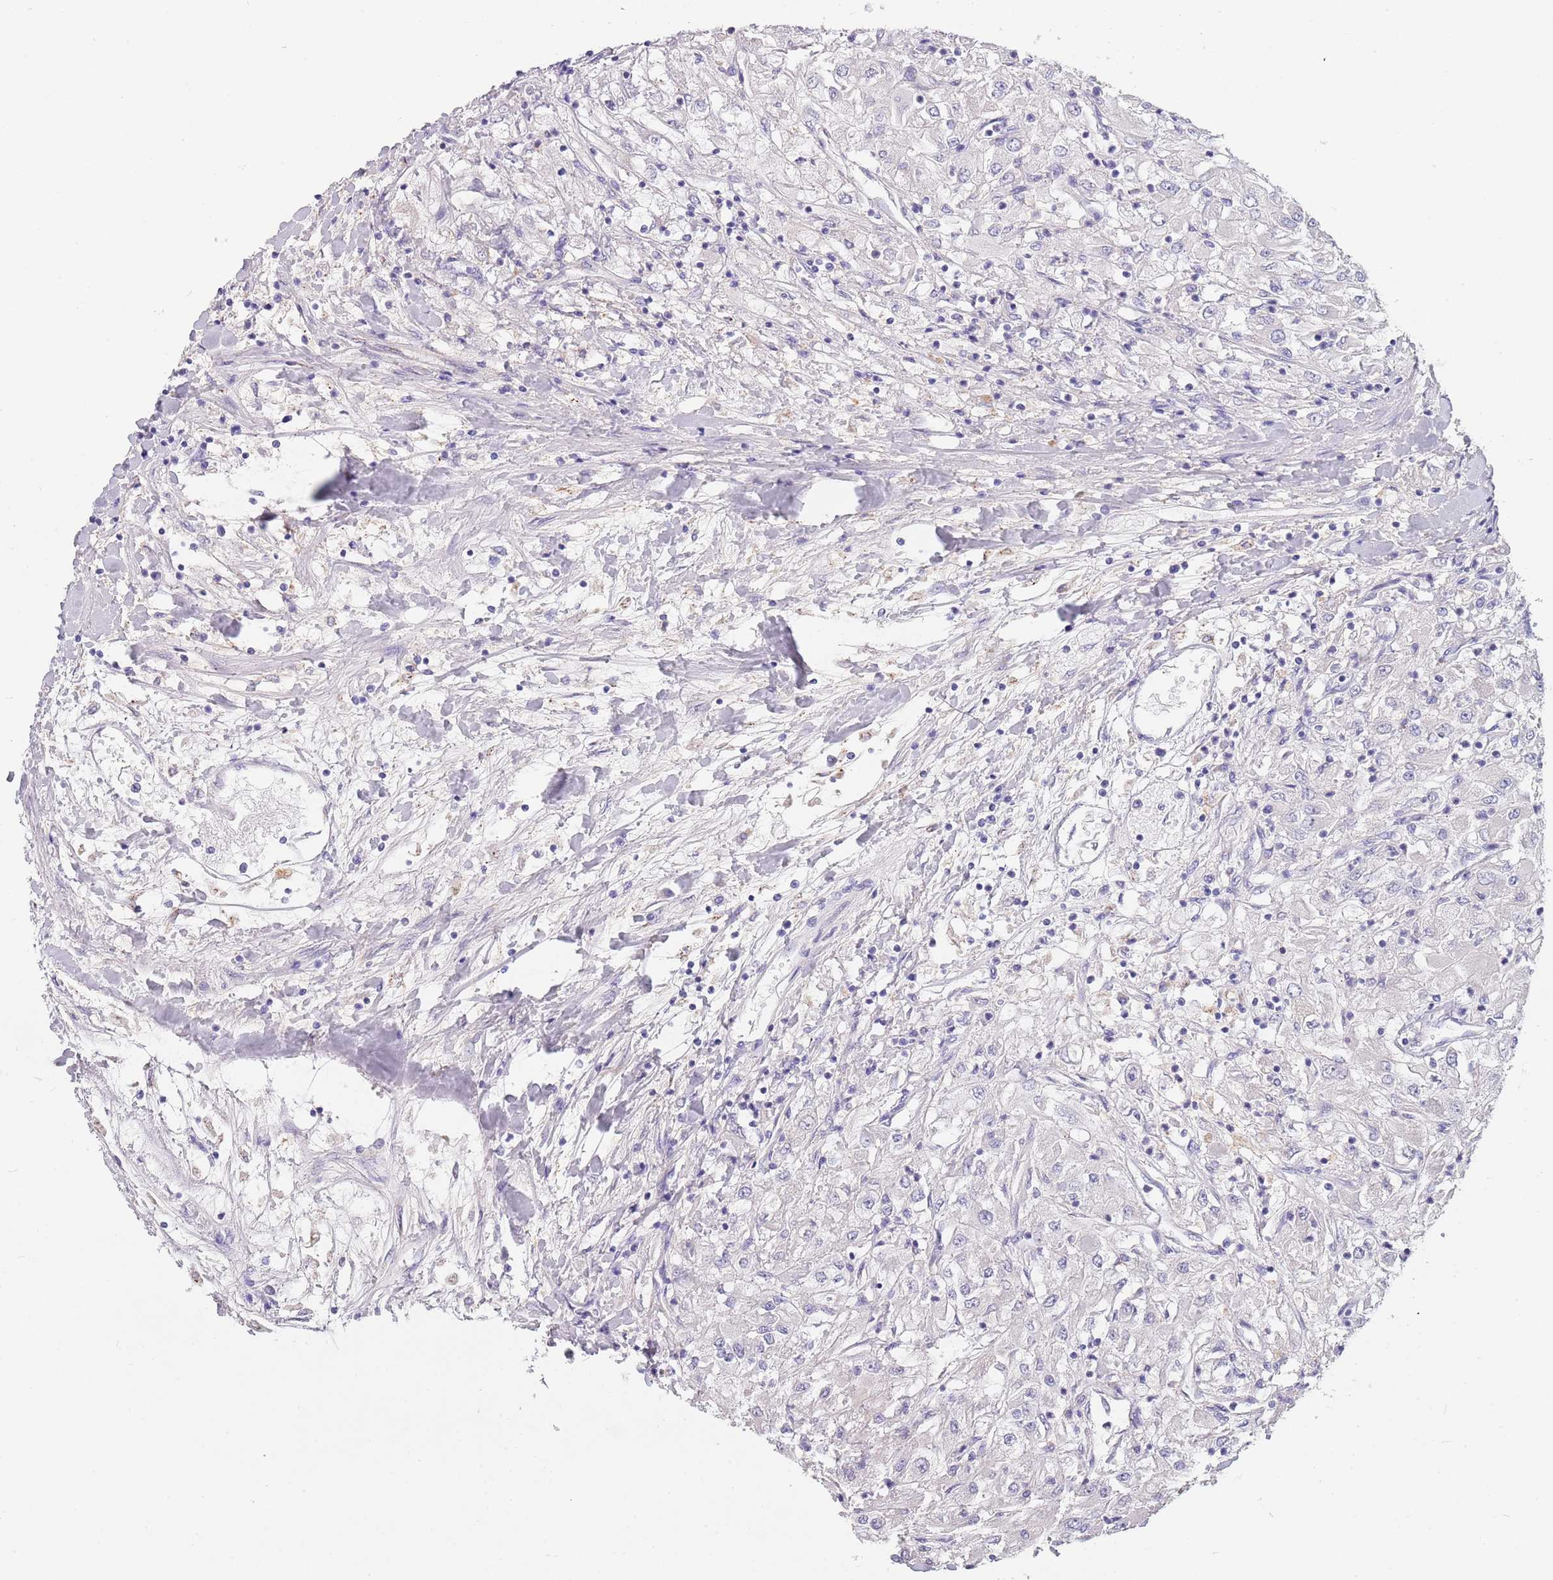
{"staining": {"intensity": "negative", "quantity": "none", "location": "none"}, "tissue": "renal cancer", "cell_type": "Tumor cells", "image_type": "cancer", "snomed": [{"axis": "morphology", "description": "Adenocarcinoma, NOS"}, {"axis": "topography", "description": "Kidney"}], "caption": "IHC of adenocarcinoma (renal) exhibits no staining in tumor cells. The staining was performed using DAB (3,3'-diaminobenzidine) to visualize the protein expression in brown, while the nuclei were stained in blue with hematoxylin (Magnification: 20x).", "gene": "MAN1C1", "patient": {"sex": "male", "age": 80}}